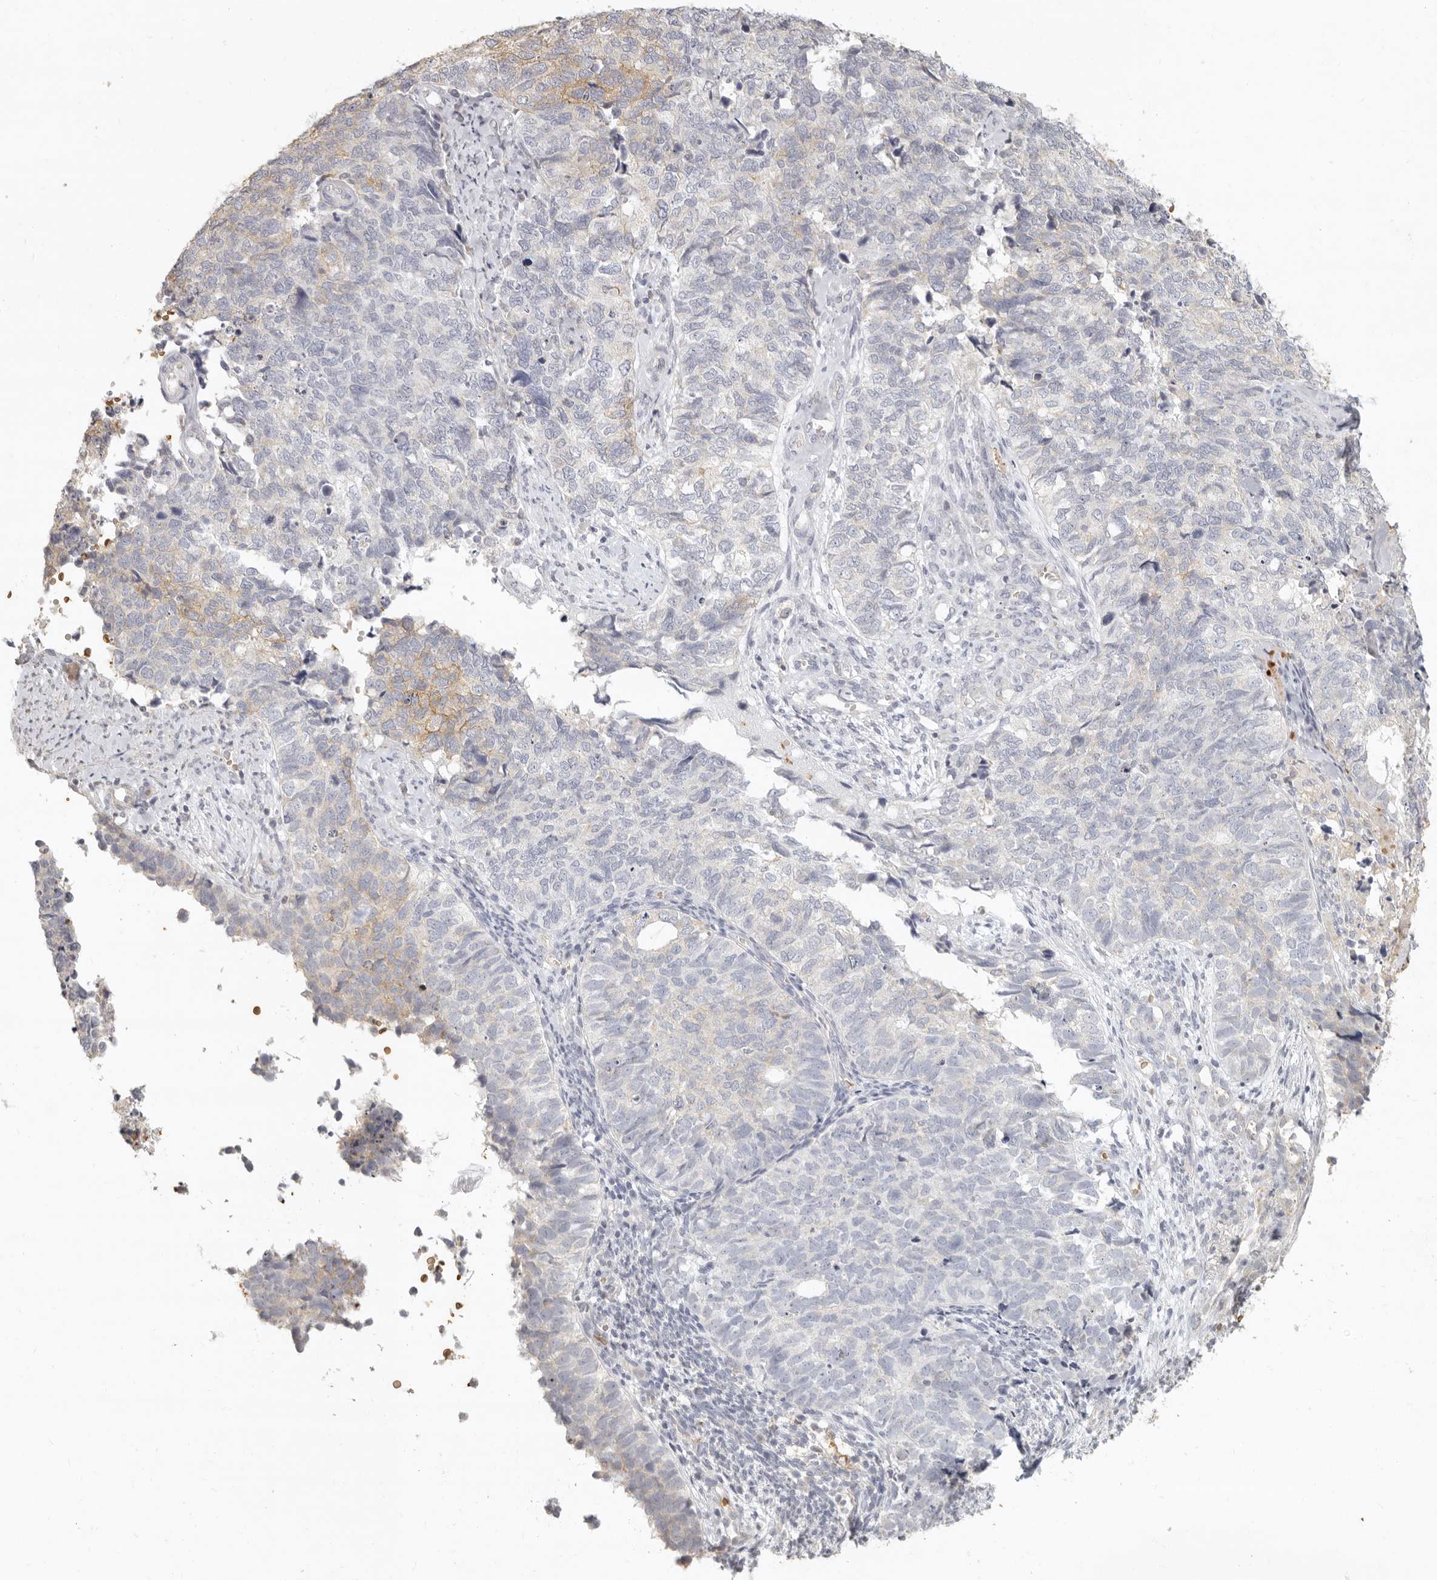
{"staining": {"intensity": "weak", "quantity": "<25%", "location": "cytoplasmic/membranous"}, "tissue": "cervical cancer", "cell_type": "Tumor cells", "image_type": "cancer", "snomed": [{"axis": "morphology", "description": "Squamous cell carcinoma, NOS"}, {"axis": "topography", "description": "Cervix"}], "caption": "Immunohistochemical staining of cervical cancer (squamous cell carcinoma) demonstrates no significant staining in tumor cells. (Stains: DAB (3,3'-diaminobenzidine) IHC with hematoxylin counter stain, Microscopy: brightfield microscopy at high magnification).", "gene": "NIBAN1", "patient": {"sex": "female", "age": 63}}